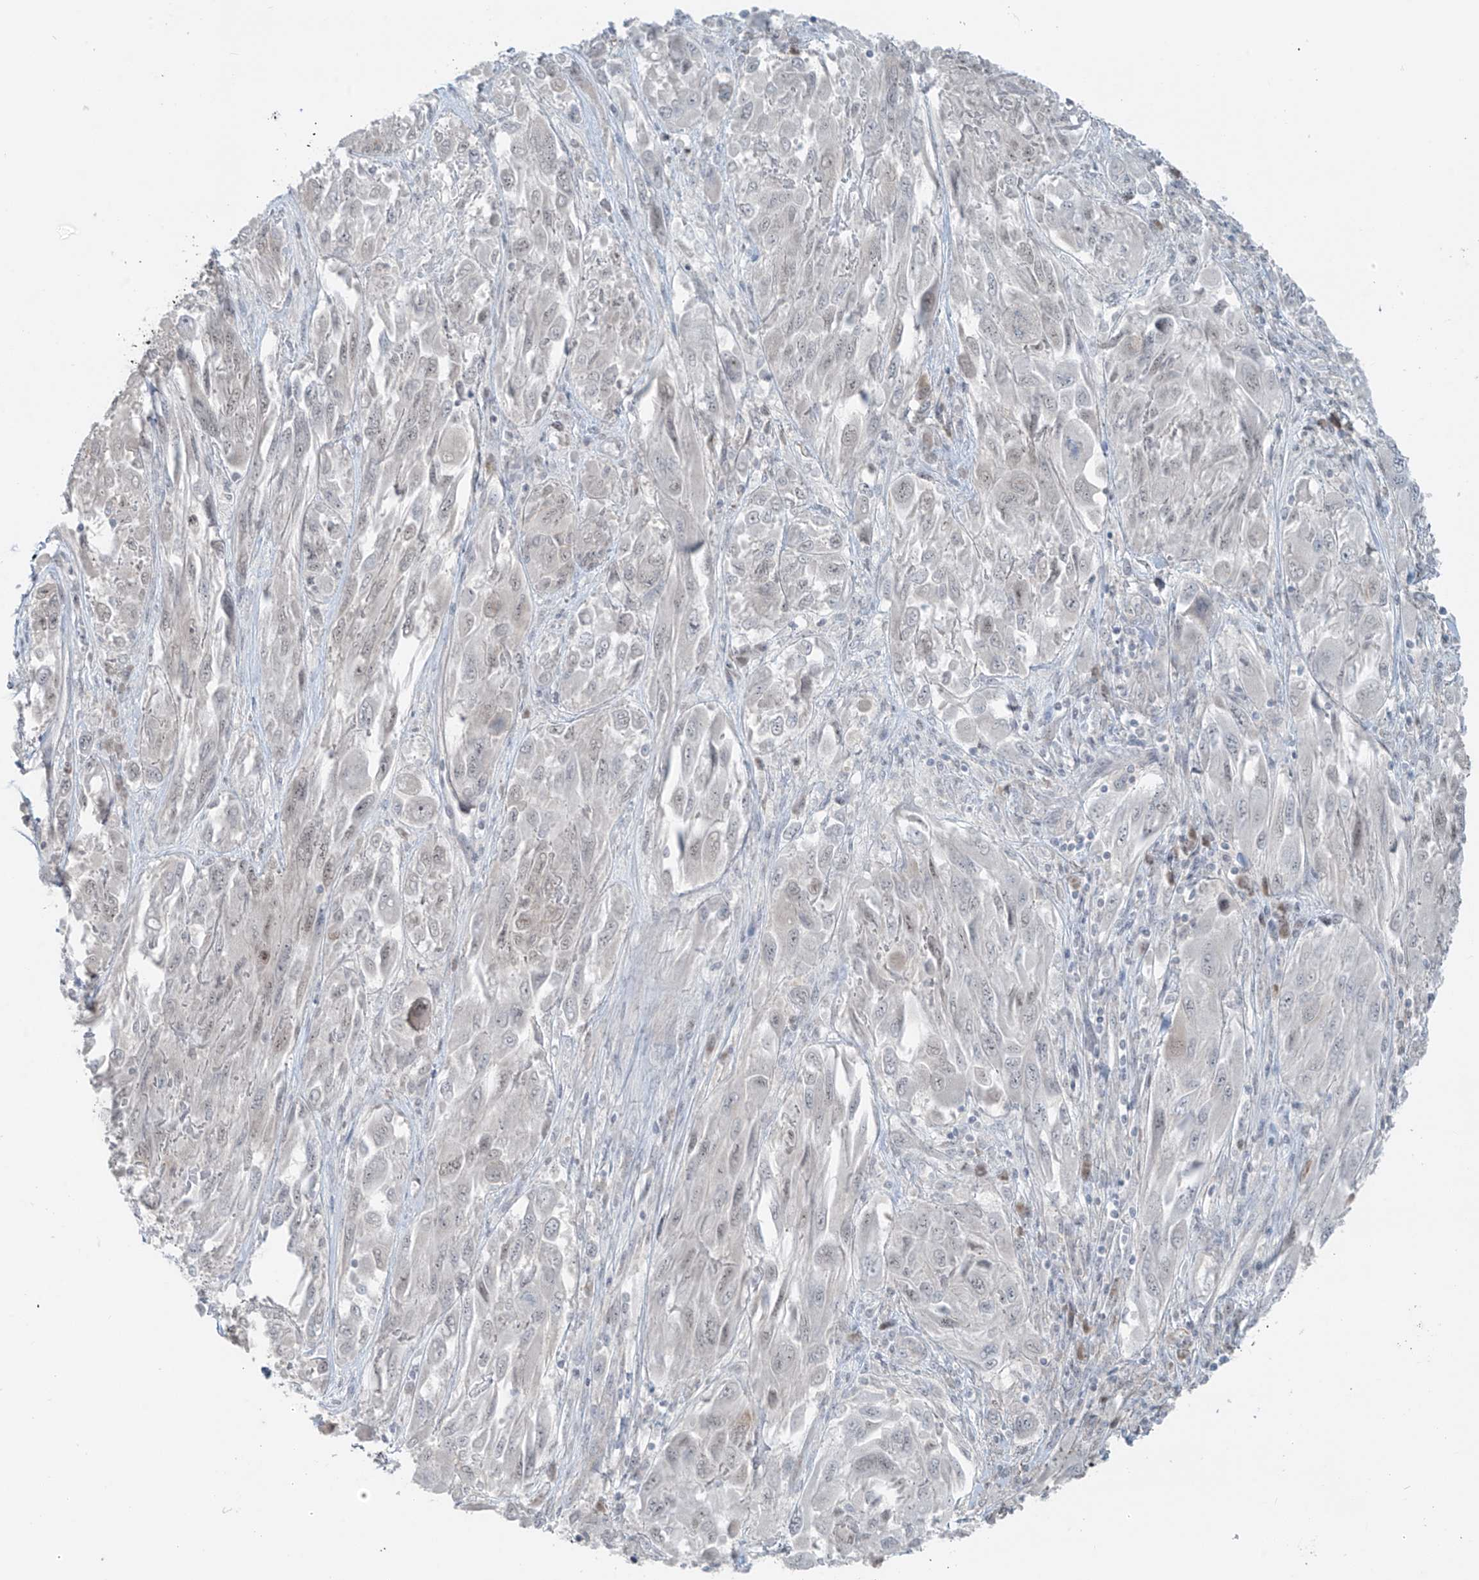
{"staining": {"intensity": "negative", "quantity": "none", "location": "none"}, "tissue": "melanoma", "cell_type": "Tumor cells", "image_type": "cancer", "snomed": [{"axis": "morphology", "description": "Malignant melanoma, NOS"}, {"axis": "topography", "description": "Skin"}], "caption": "Immunohistochemistry photomicrograph of melanoma stained for a protein (brown), which displays no staining in tumor cells.", "gene": "RASGEF1A", "patient": {"sex": "female", "age": 91}}